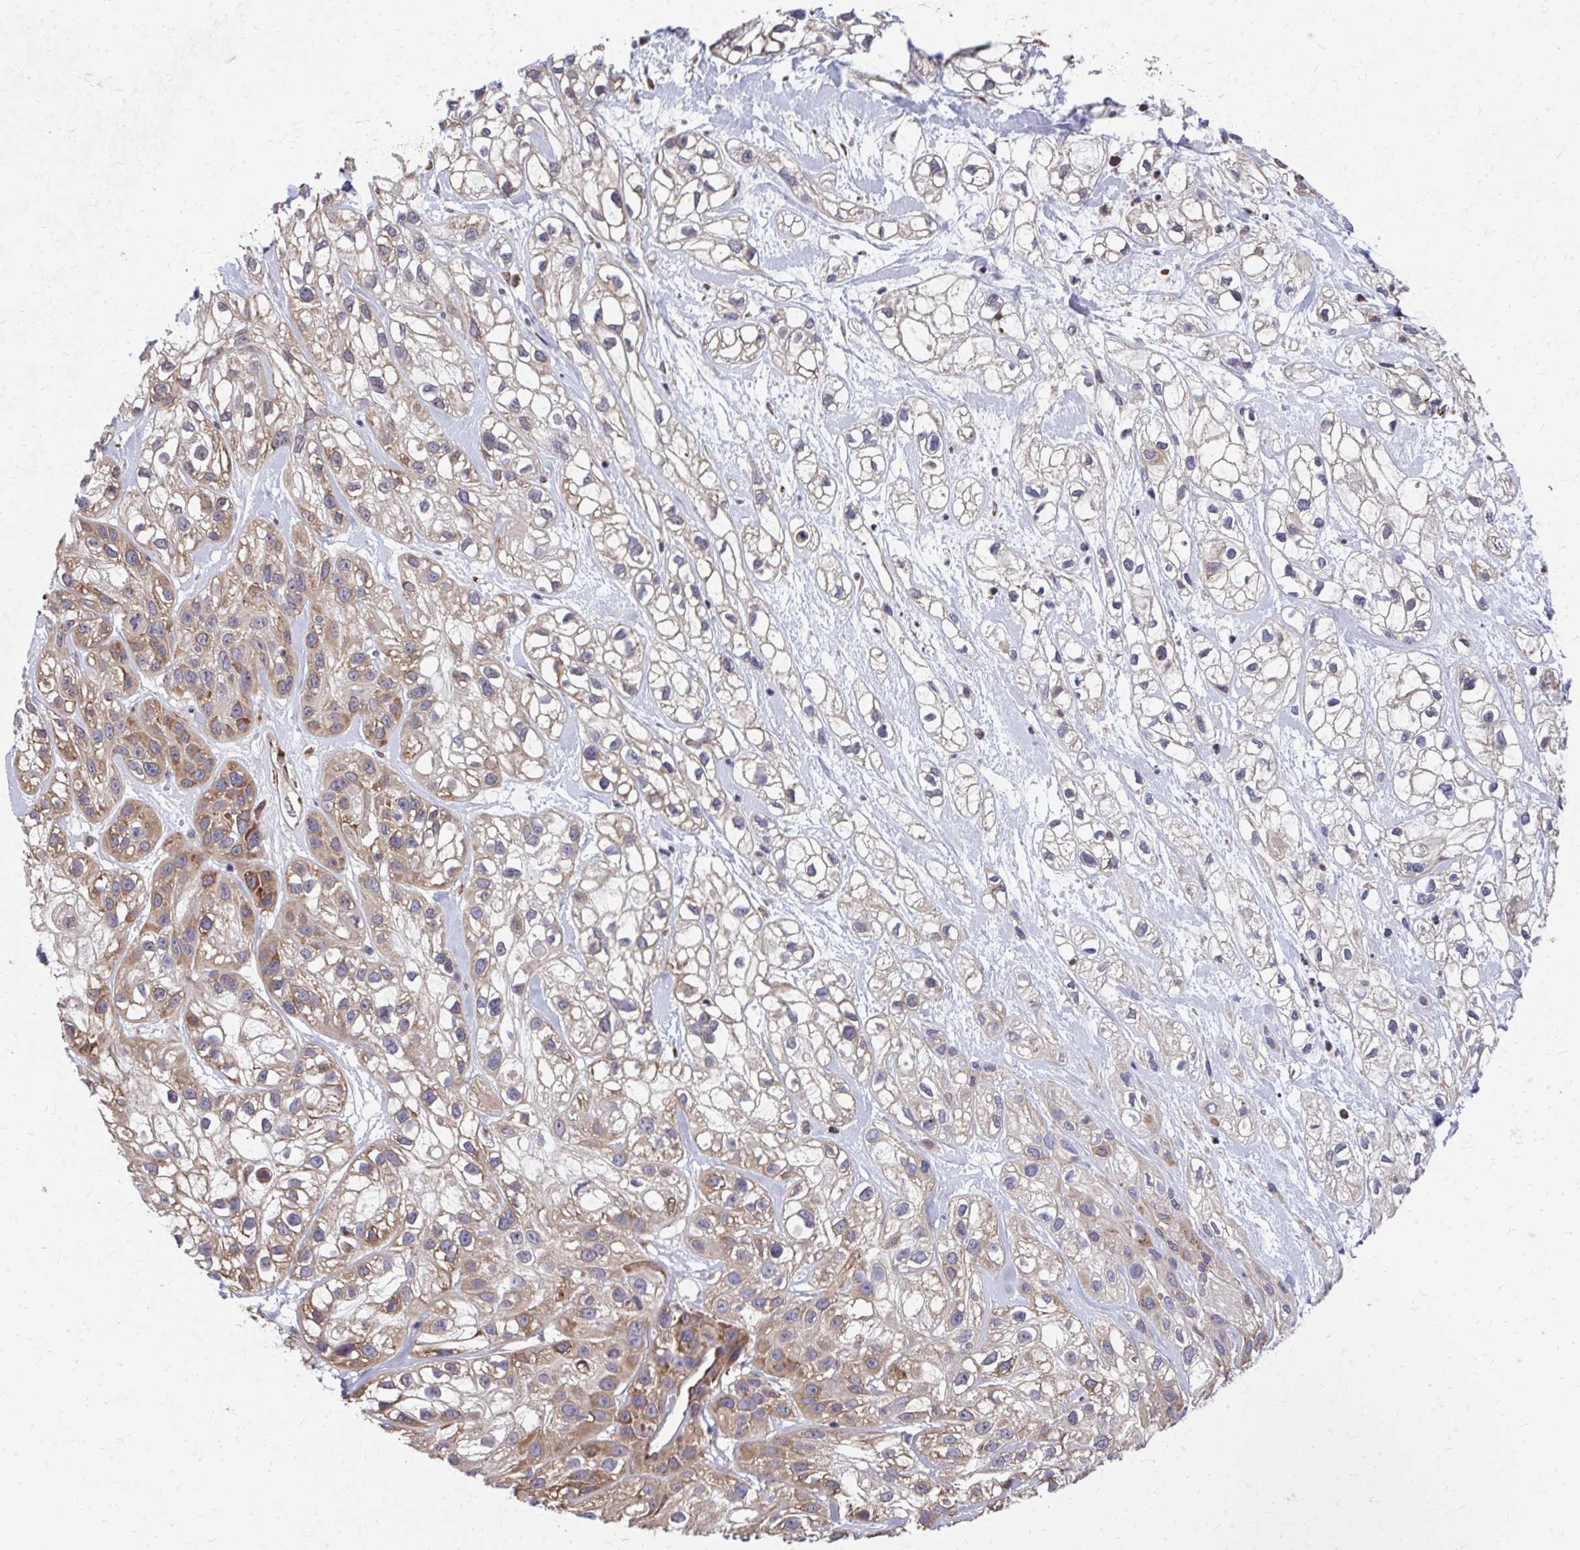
{"staining": {"intensity": "moderate", "quantity": "25%-75%", "location": "cytoplasmic/membranous"}, "tissue": "skin cancer", "cell_type": "Tumor cells", "image_type": "cancer", "snomed": [{"axis": "morphology", "description": "Squamous cell carcinoma, NOS"}, {"axis": "topography", "description": "Skin"}], "caption": "This is a histology image of IHC staining of skin squamous cell carcinoma, which shows moderate expression in the cytoplasmic/membranous of tumor cells.", "gene": "ZNF778", "patient": {"sex": "male", "age": 82}}